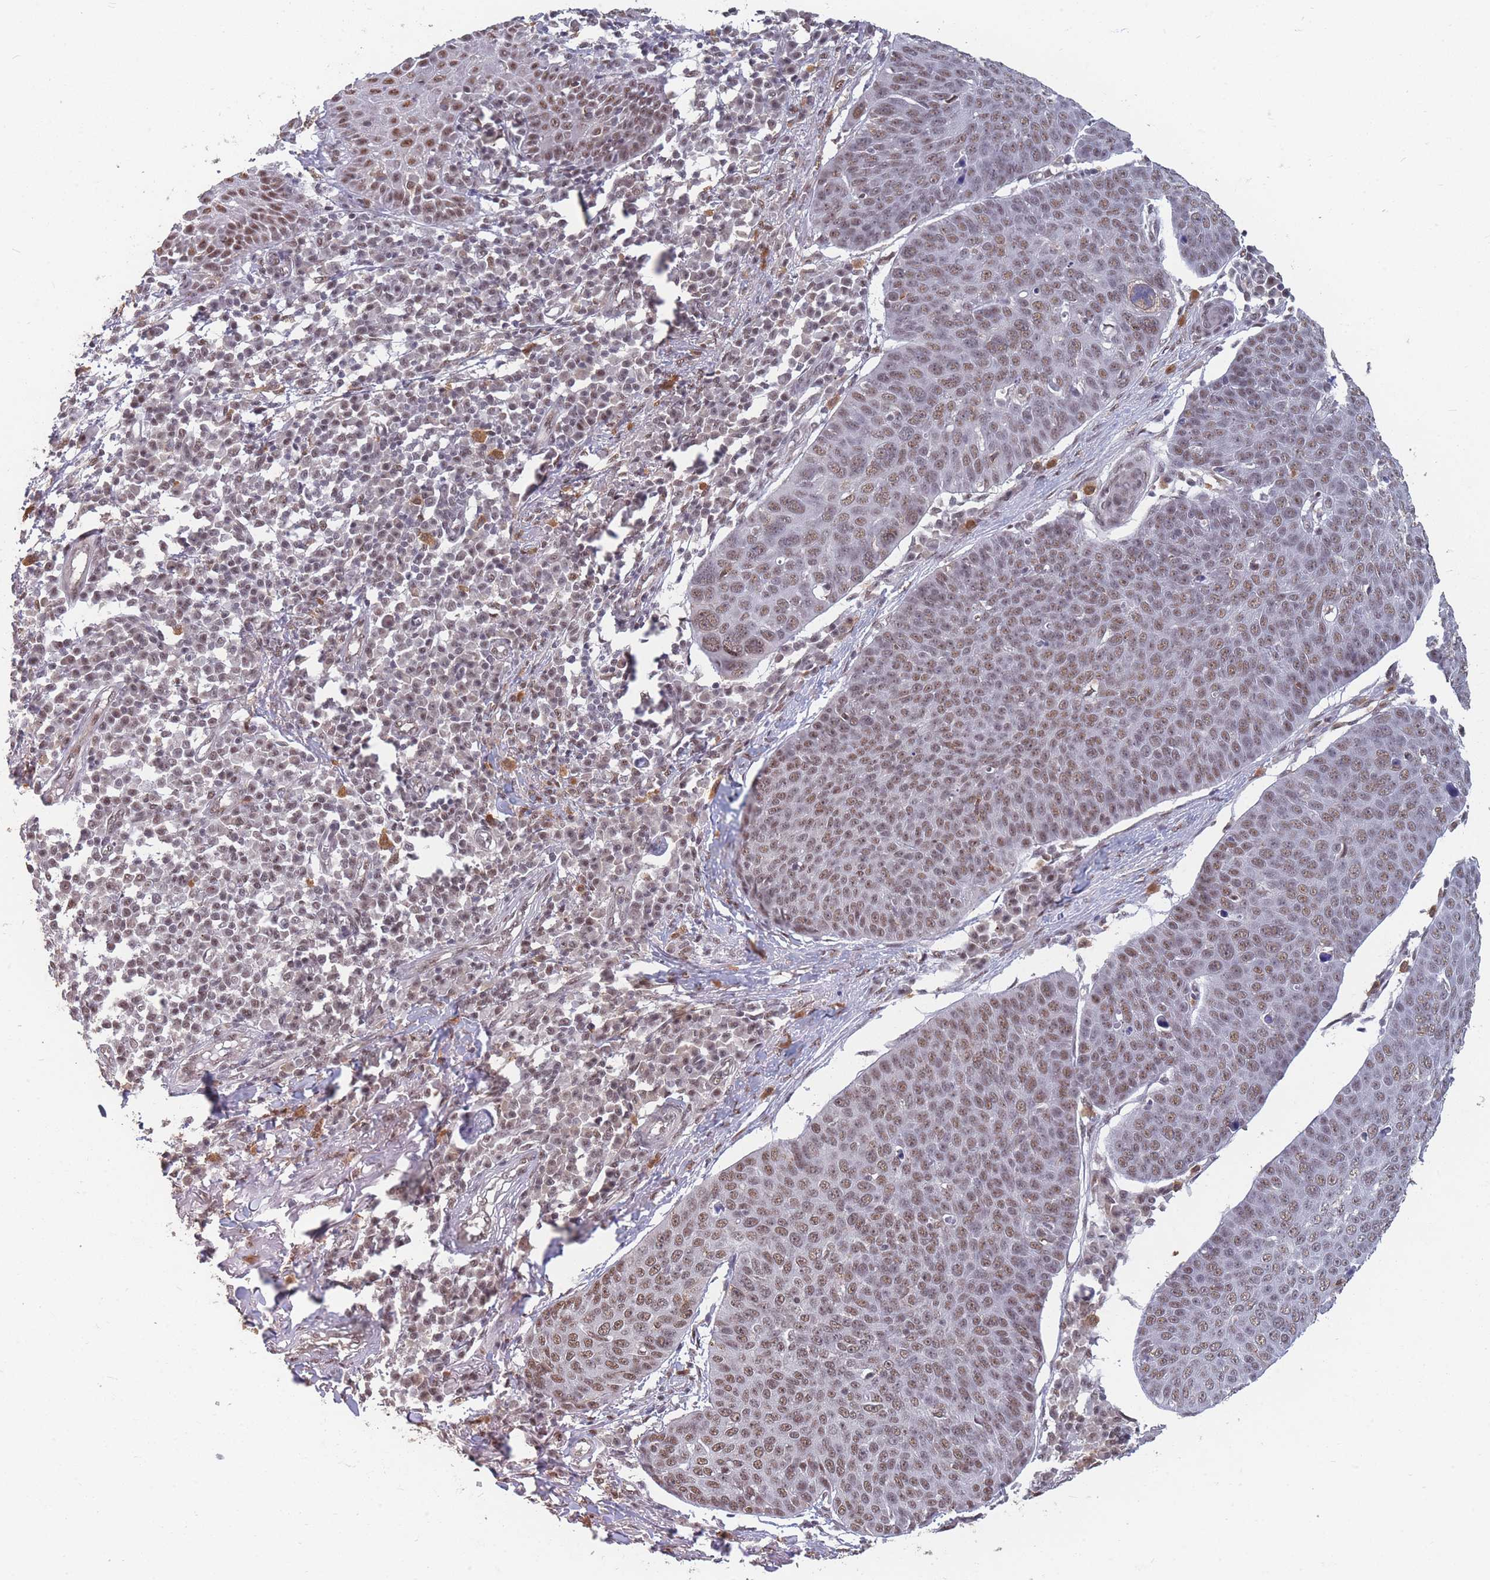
{"staining": {"intensity": "moderate", "quantity": ">75%", "location": "nuclear"}, "tissue": "skin cancer", "cell_type": "Tumor cells", "image_type": "cancer", "snomed": [{"axis": "morphology", "description": "Squamous cell carcinoma, NOS"}, {"axis": "topography", "description": "Skin"}], "caption": "Immunohistochemical staining of skin cancer (squamous cell carcinoma) displays medium levels of moderate nuclear expression in approximately >75% of tumor cells.", "gene": "SNRPA1", "patient": {"sex": "male", "age": 71}}